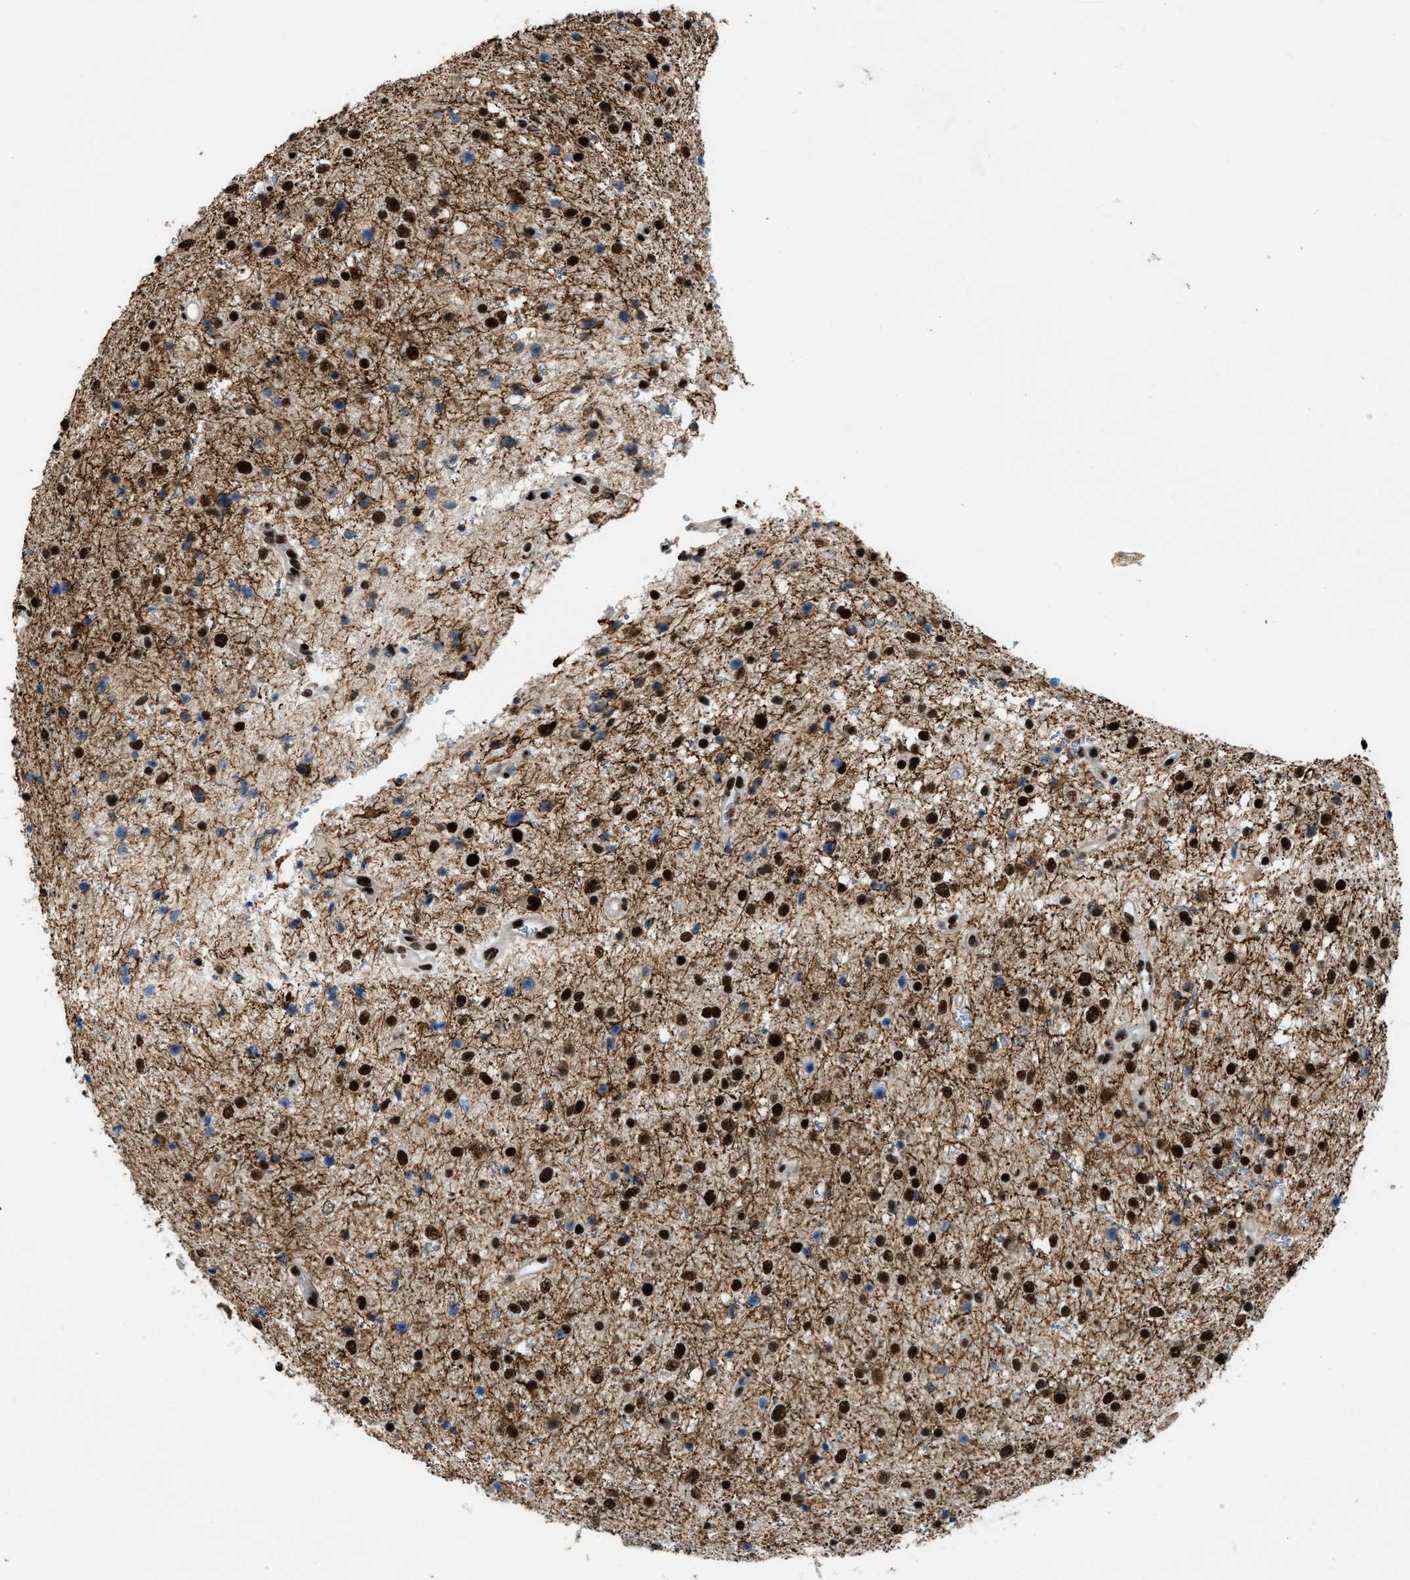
{"staining": {"intensity": "strong", "quantity": ">75%", "location": "nuclear"}, "tissue": "glioma", "cell_type": "Tumor cells", "image_type": "cancer", "snomed": [{"axis": "morphology", "description": "Glioma, malignant, Low grade"}, {"axis": "topography", "description": "Brain"}], "caption": "Immunohistochemistry (IHC) histopathology image of low-grade glioma (malignant) stained for a protein (brown), which demonstrates high levels of strong nuclear positivity in approximately >75% of tumor cells.", "gene": "NUMA1", "patient": {"sex": "female", "age": 37}}